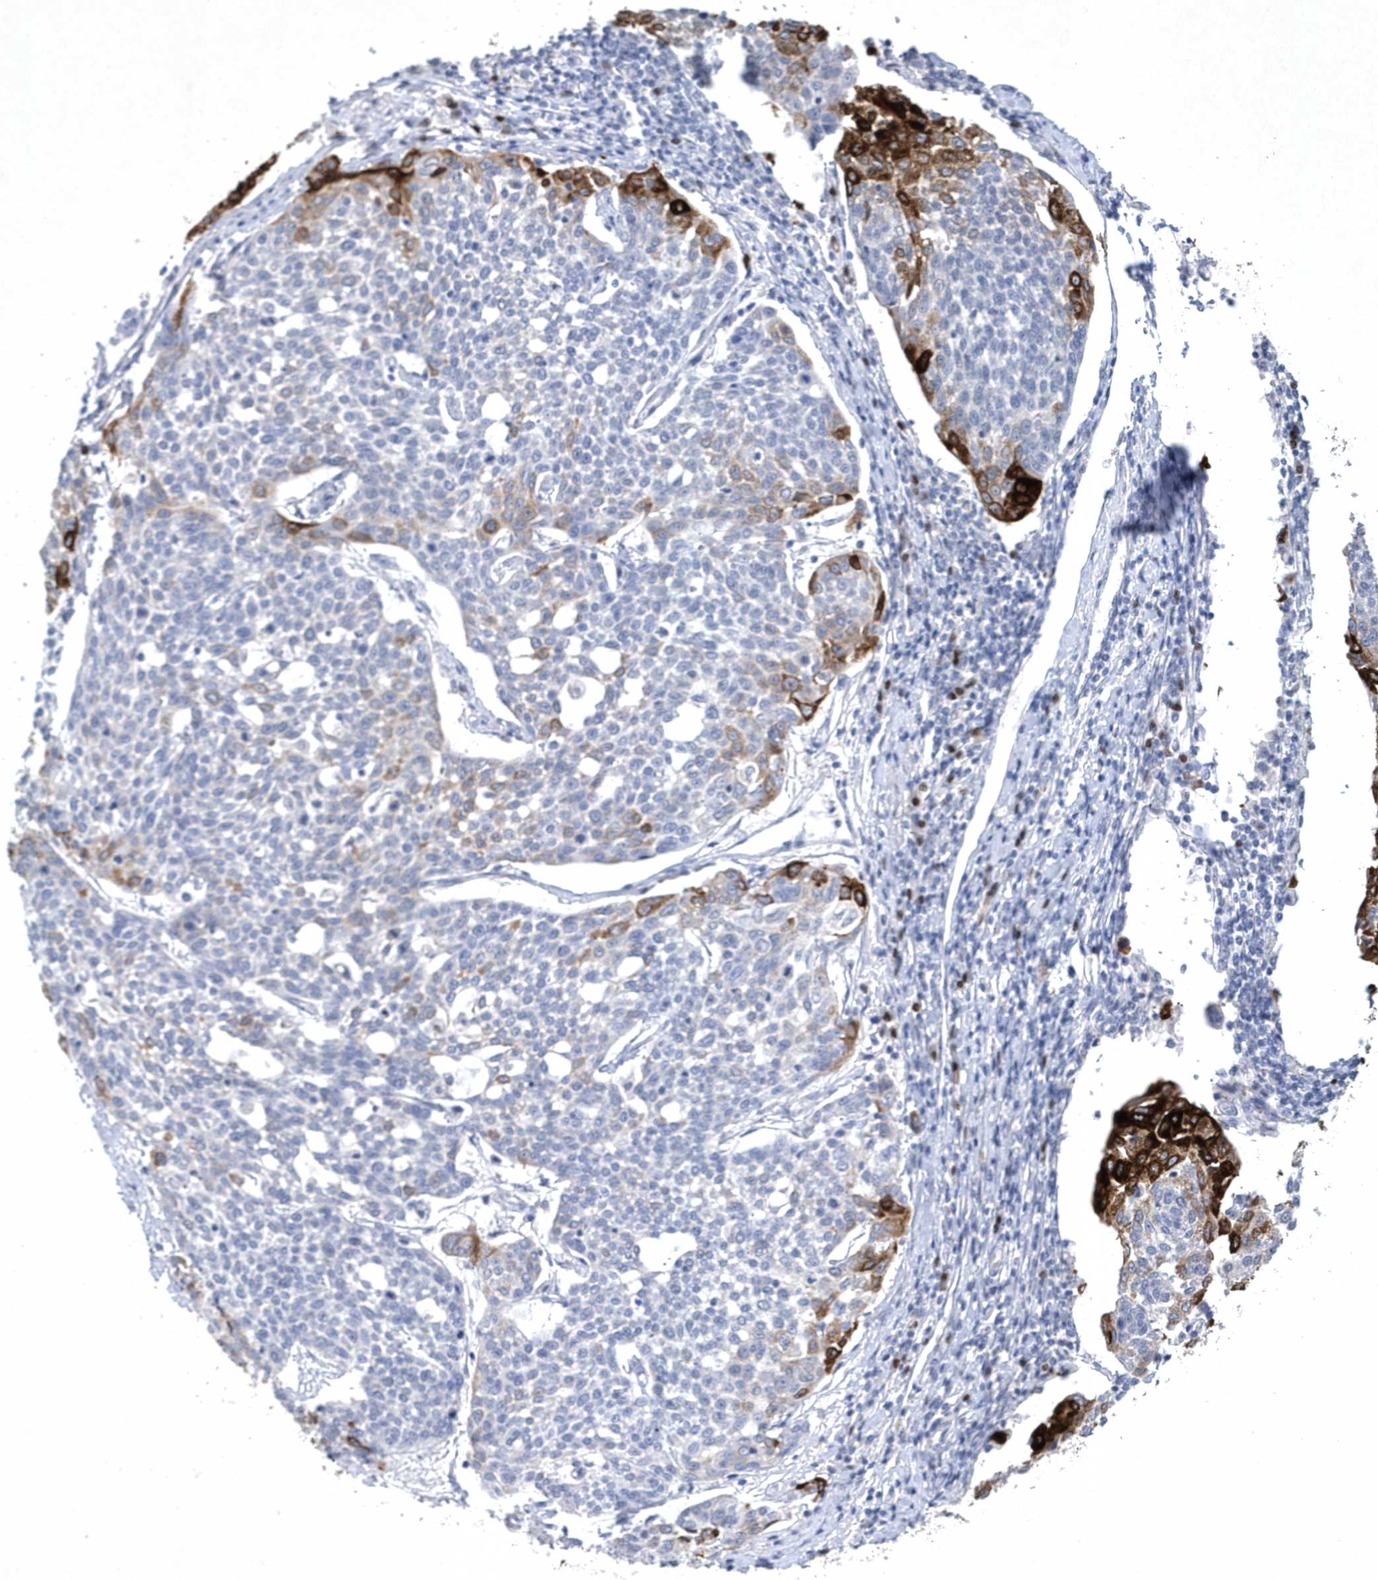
{"staining": {"intensity": "strong", "quantity": "<25%", "location": "cytoplasmic/membranous"}, "tissue": "cervical cancer", "cell_type": "Tumor cells", "image_type": "cancer", "snomed": [{"axis": "morphology", "description": "Squamous cell carcinoma, NOS"}, {"axis": "topography", "description": "Cervix"}], "caption": "Protein staining of cervical cancer tissue displays strong cytoplasmic/membranous staining in approximately <25% of tumor cells. The protein of interest is shown in brown color, while the nuclei are stained blue.", "gene": "BHLHA15", "patient": {"sex": "female", "age": 34}}